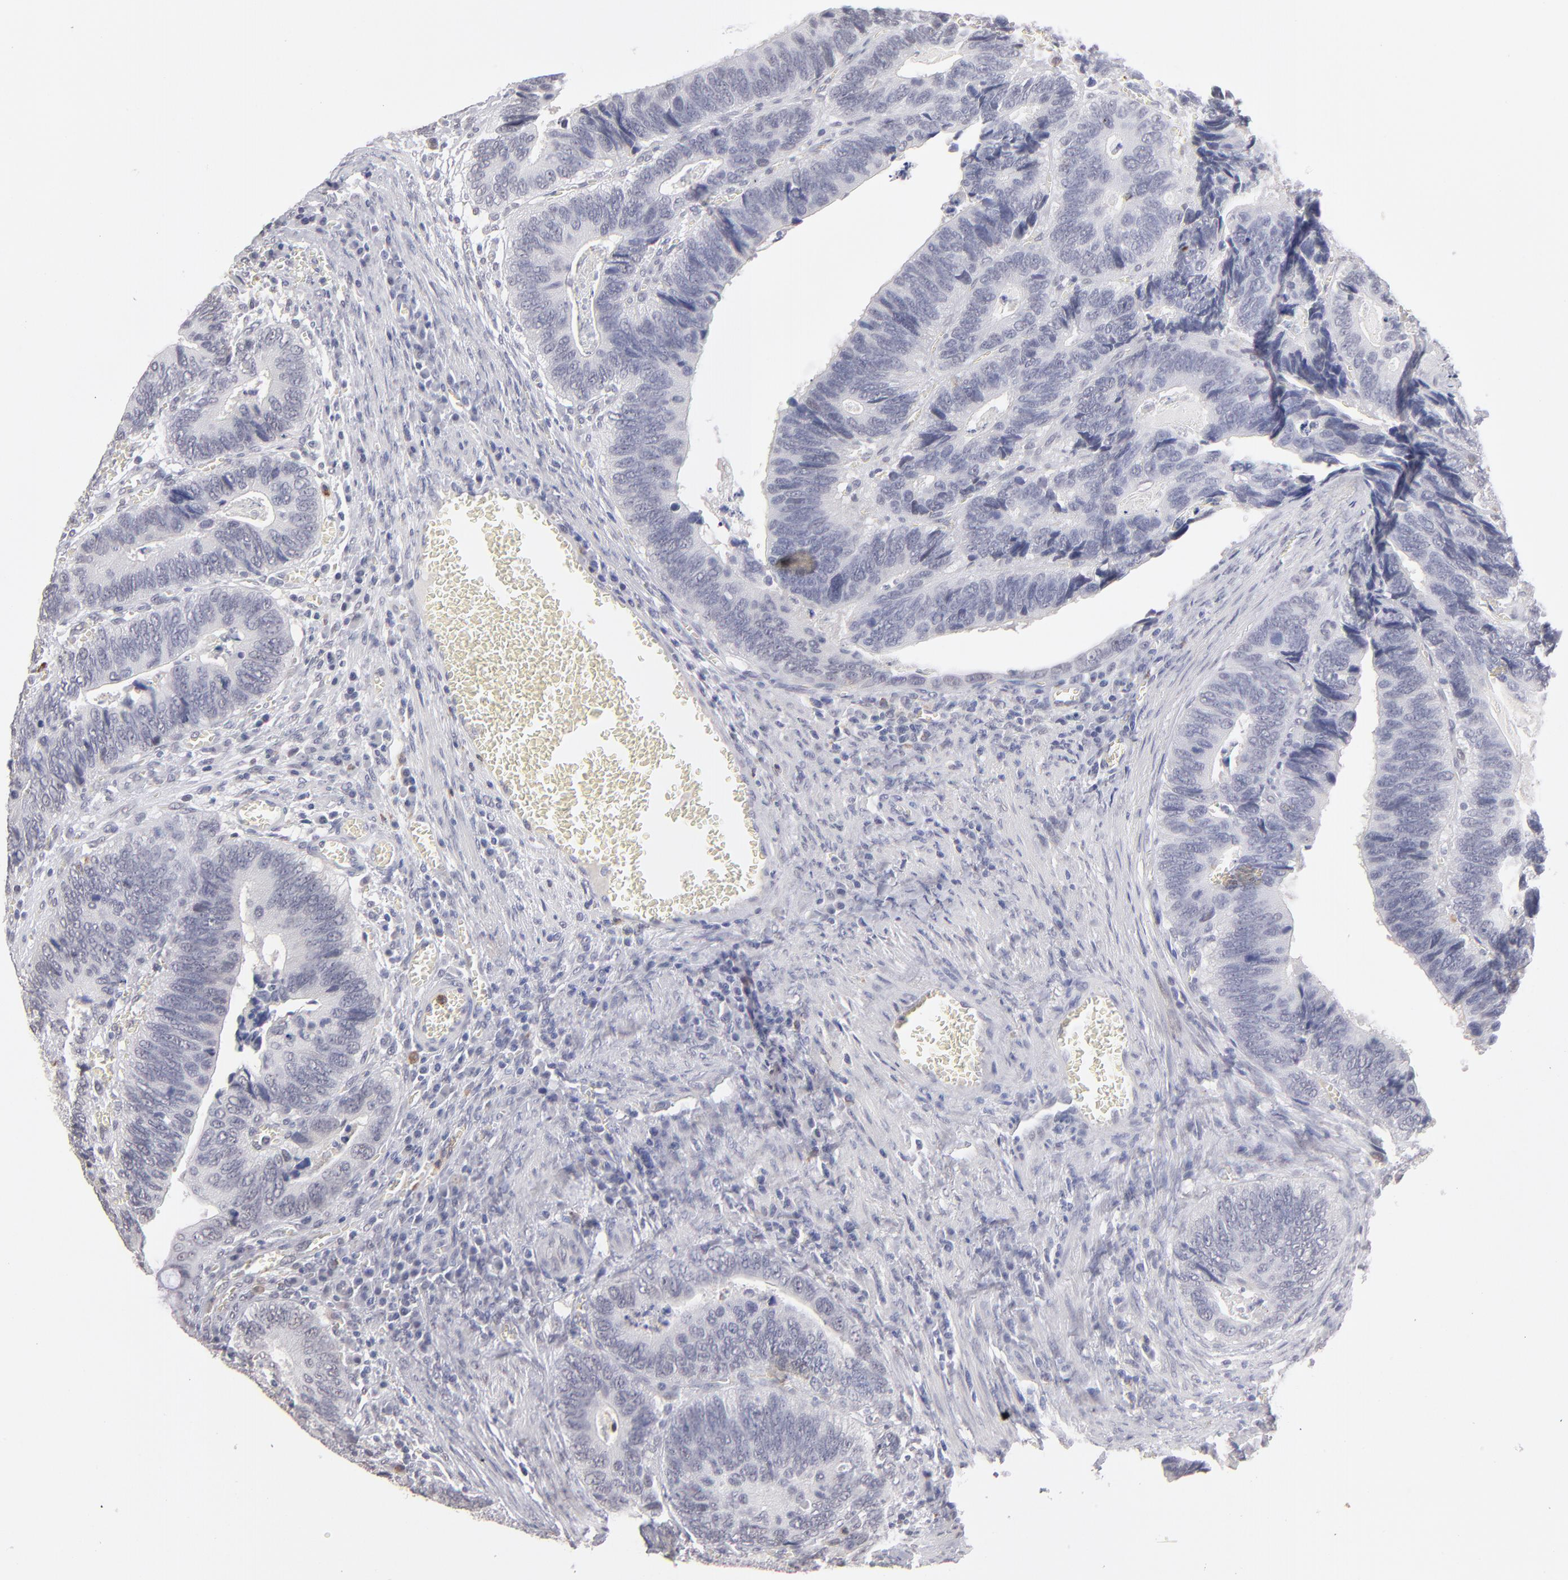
{"staining": {"intensity": "negative", "quantity": "none", "location": "none"}, "tissue": "colorectal cancer", "cell_type": "Tumor cells", "image_type": "cancer", "snomed": [{"axis": "morphology", "description": "Adenocarcinoma, NOS"}, {"axis": "topography", "description": "Colon"}], "caption": "The immunohistochemistry (IHC) micrograph has no significant positivity in tumor cells of colorectal adenocarcinoma tissue.", "gene": "MGAM", "patient": {"sex": "male", "age": 72}}